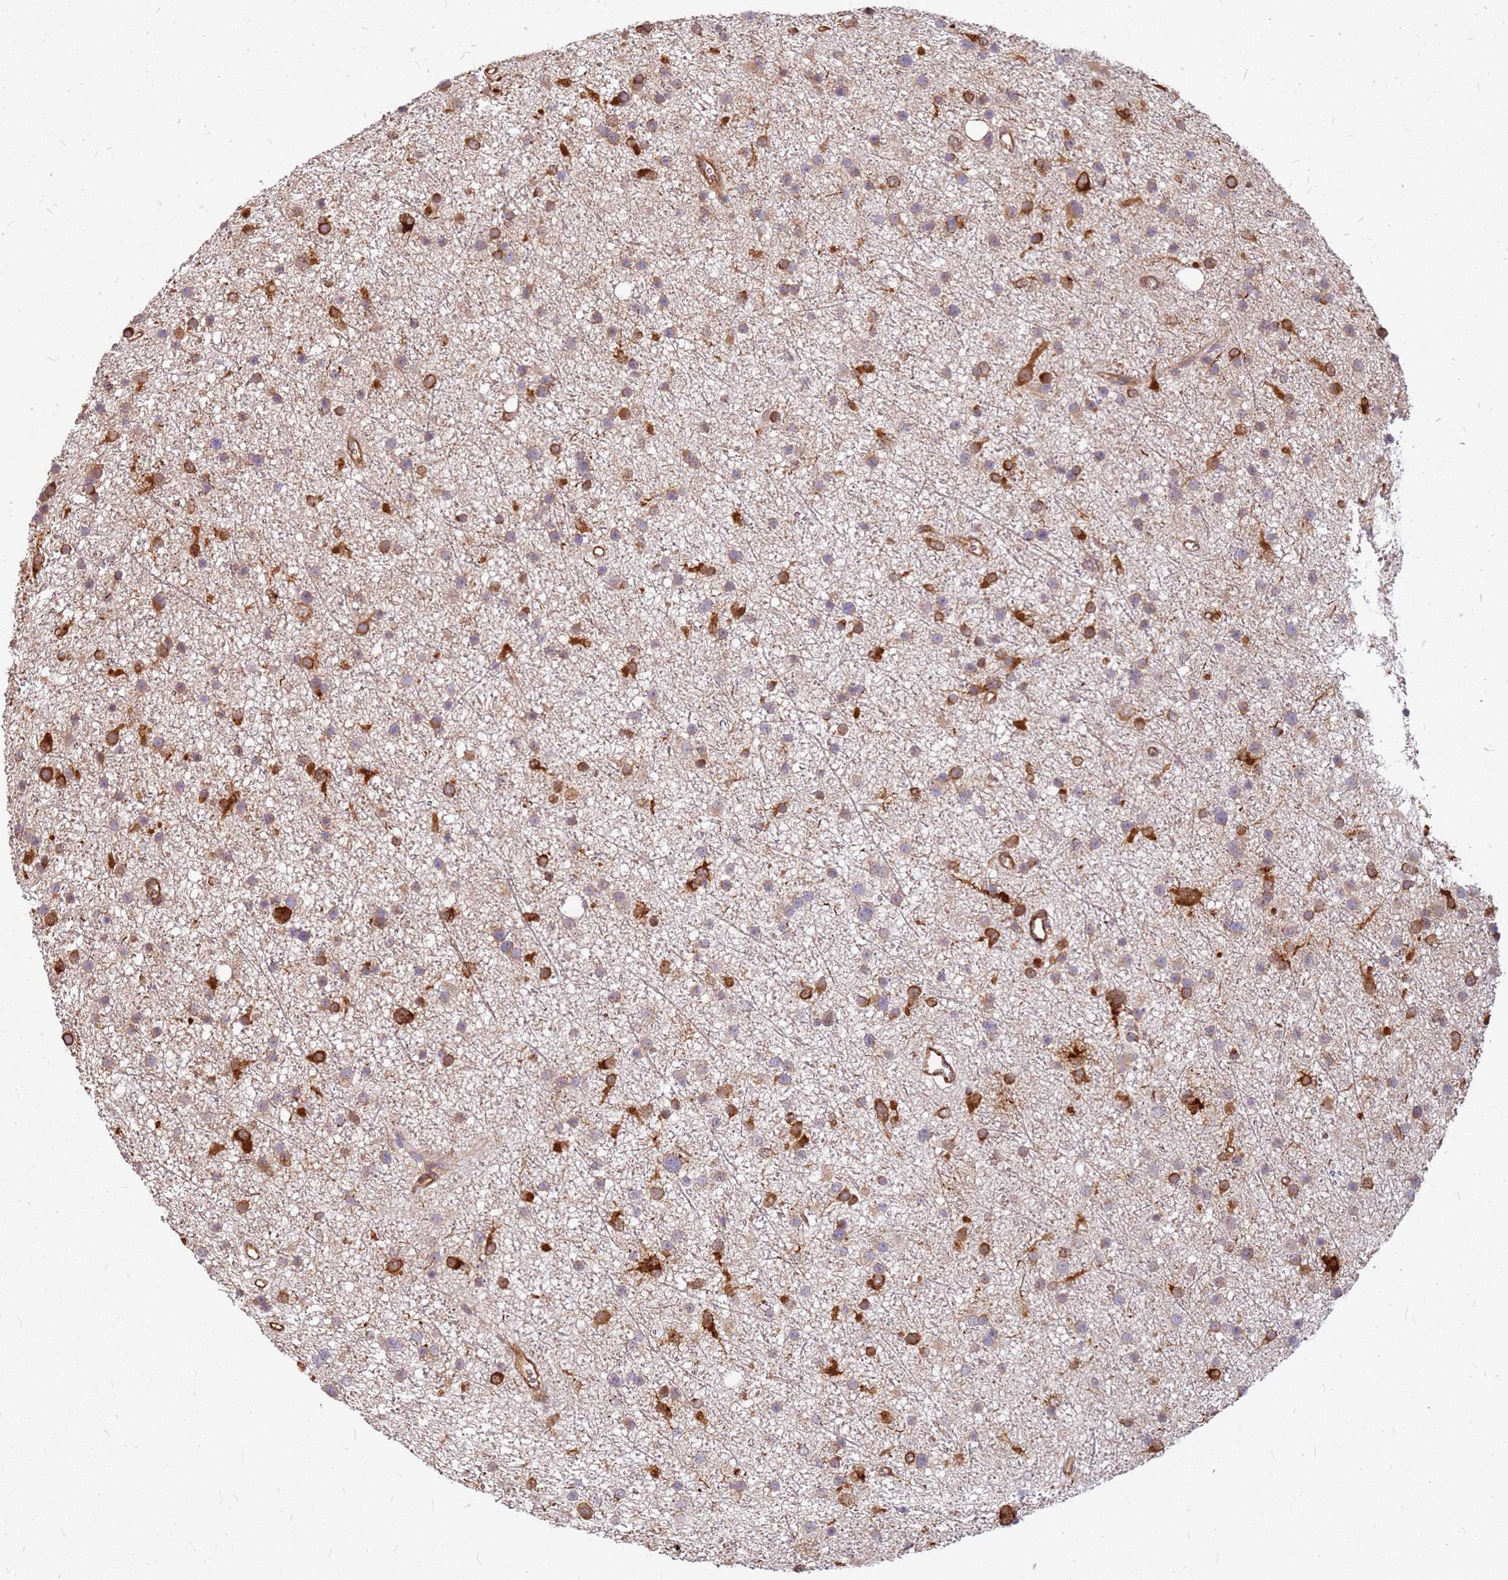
{"staining": {"intensity": "strong", "quantity": "25%-75%", "location": "cytoplasmic/membranous"}, "tissue": "glioma", "cell_type": "Tumor cells", "image_type": "cancer", "snomed": [{"axis": "morphology", "description": "Glioma, malignant, Low grade"}, {"axis": "topography", "description": "Cerebral cortex"}], "caption": "A histopathology image of glioma stained for a protein displays strong cytoplasmic/membranous brown staining in tumor cells. Ihc stains the protein of interest in brown and the nuclei are stained blue.", "gene": "HDX", "patient": {"sex": "female", "age": 39}}